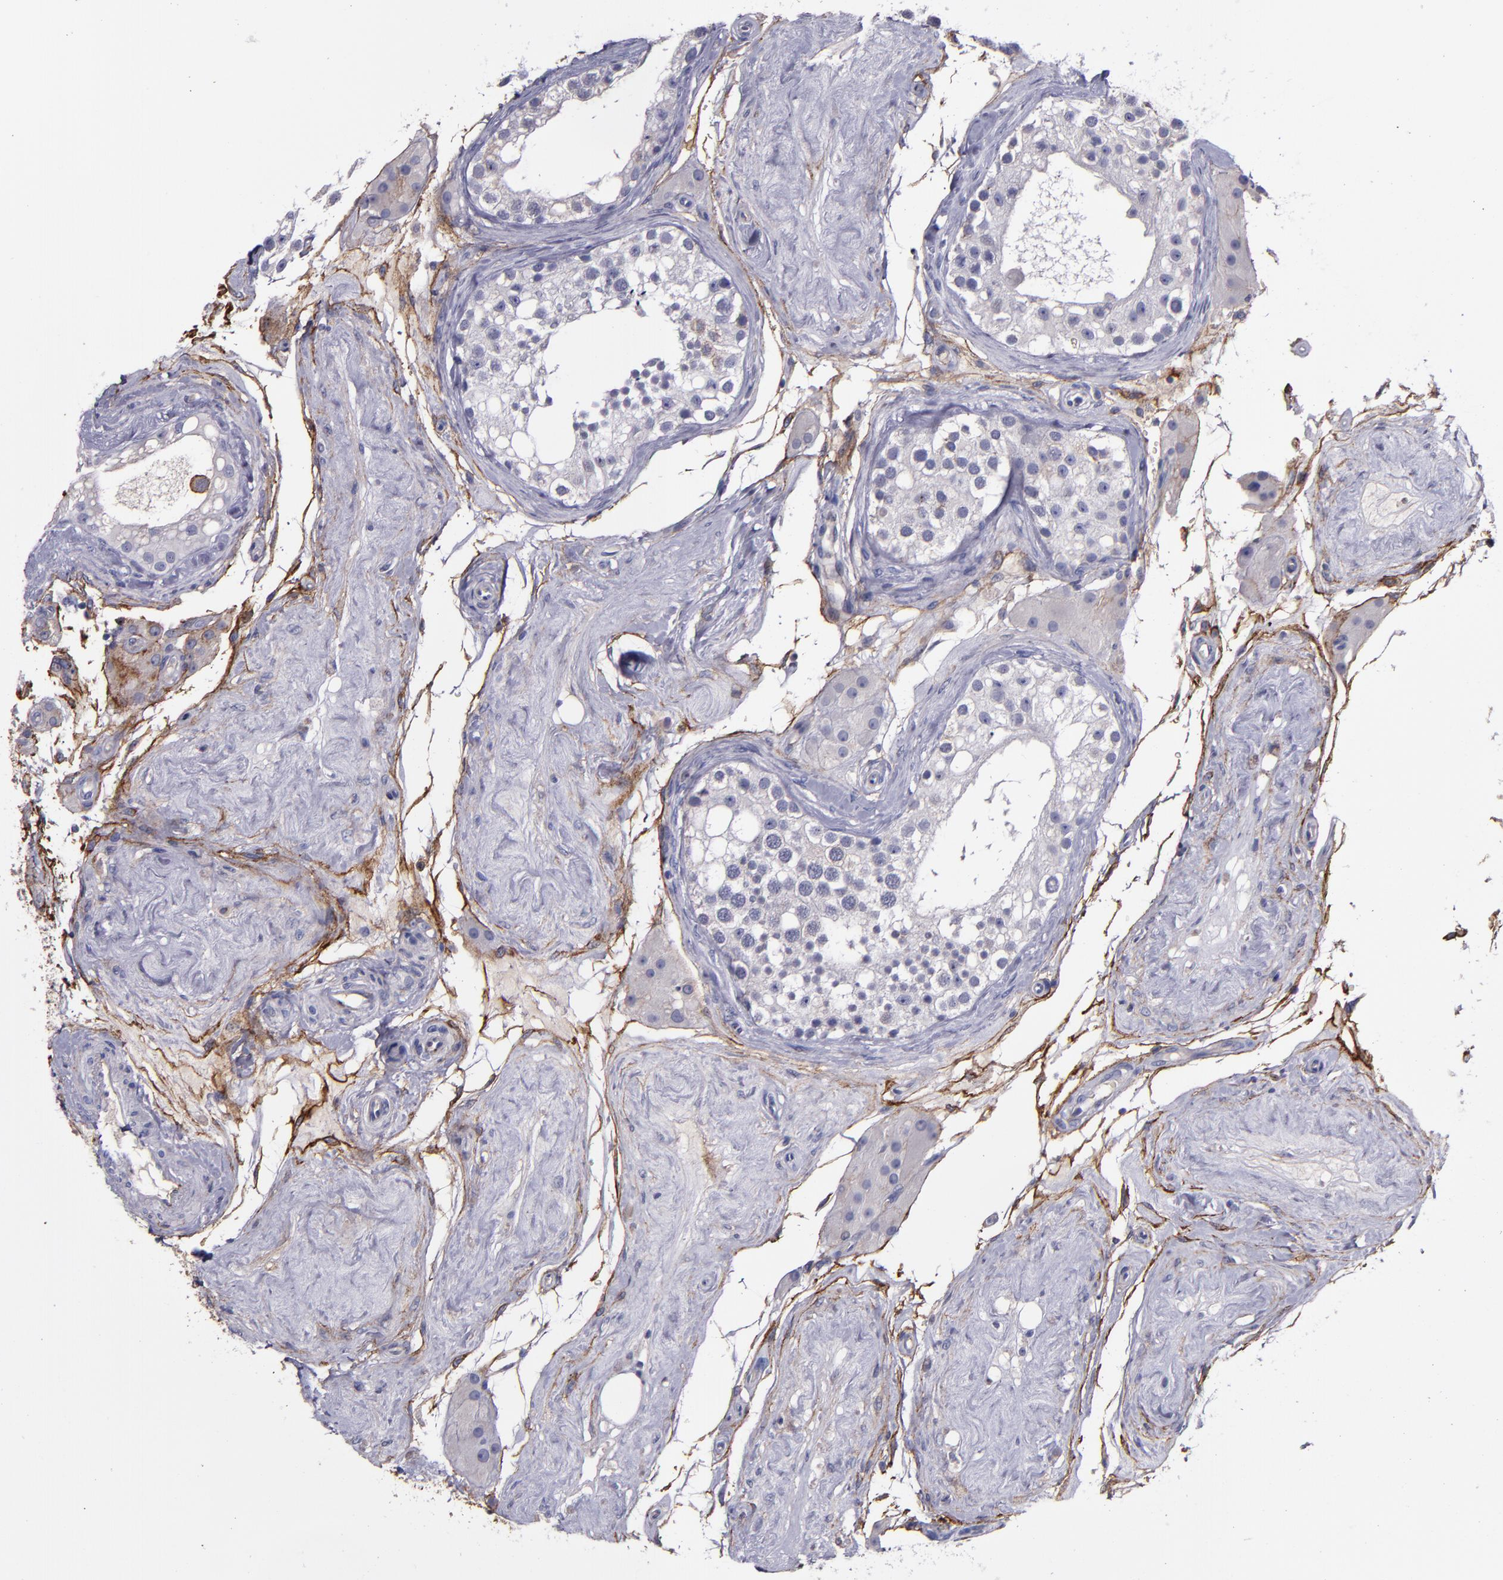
{"staining": {"intensity": "negative", "quantity": "none", "location": "none"}, "tissue": "testis", "cell_type": "Cells in seminiferous ducts", "image_type": "normal", "snomed": [{"axis": "morphology", "description": "Normal tissue, NOS"}, {"axis": "topography", "description": "Testis"}], "caption": "DAB immunohistochemical staining of unremarkable testis reveals no significant staining in cells in seminiferous ducts.", "gene": "MFGE8", "patient": {"sex": "male", "age": 68}}